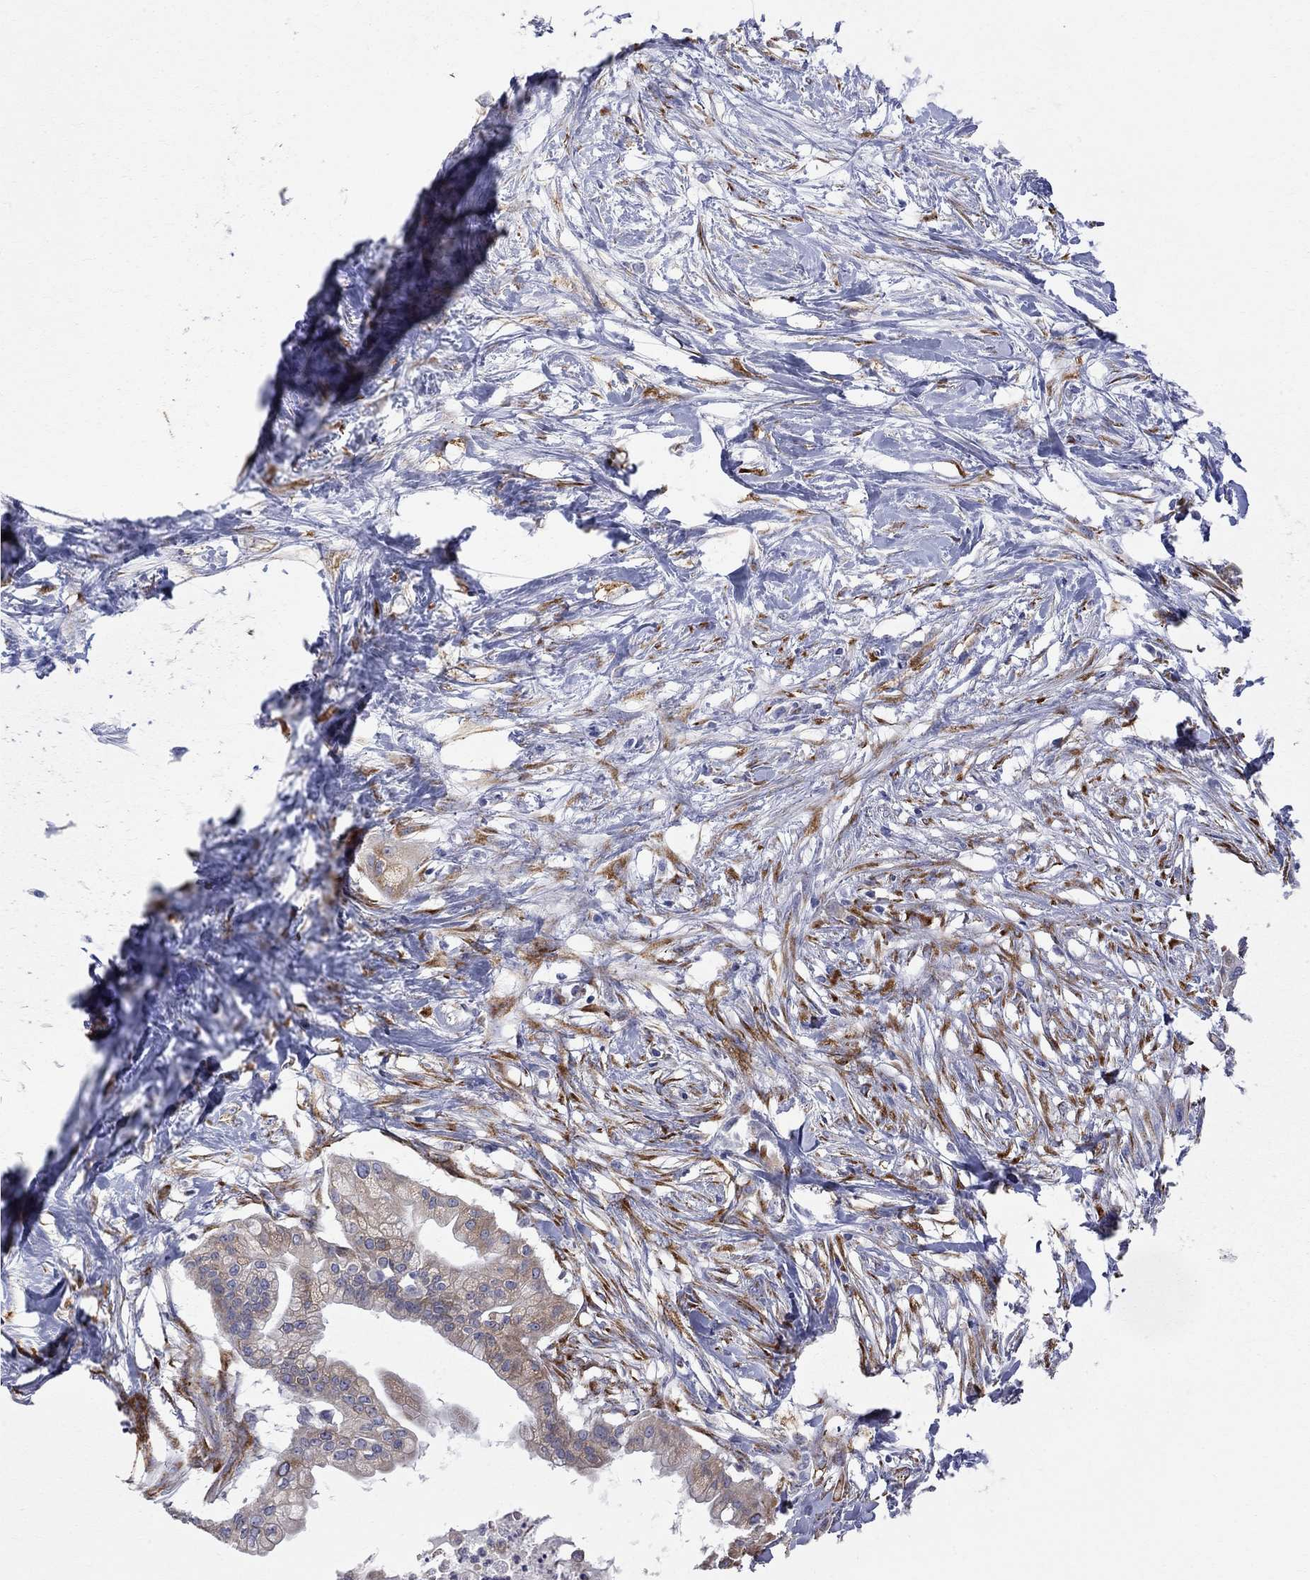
{"staining": {"intensity": "moderate", "quantity": "<25%", "location": "cytoplasmic/membranous"}, "tissue": "pancreatic cancer", "cell_type": "Tumor cells", "image_type": "cancer", "snomed": [{"axis": "morphology", "description": "Normal tissue, NOS"}, {"axis": "morphology", "description": "Adenocarcinoma, NOS"}, {"axis": "topography", "description": "Pancreas"}], "caption": "About <25% of tumor cells in human pancreatic cancer display moderate cytoplasmic/membranous protein expression as visualized by brown immunohistochemical staining.", "gene": "CASTOR1", "patient": {"sex": "female", "age": 58}}